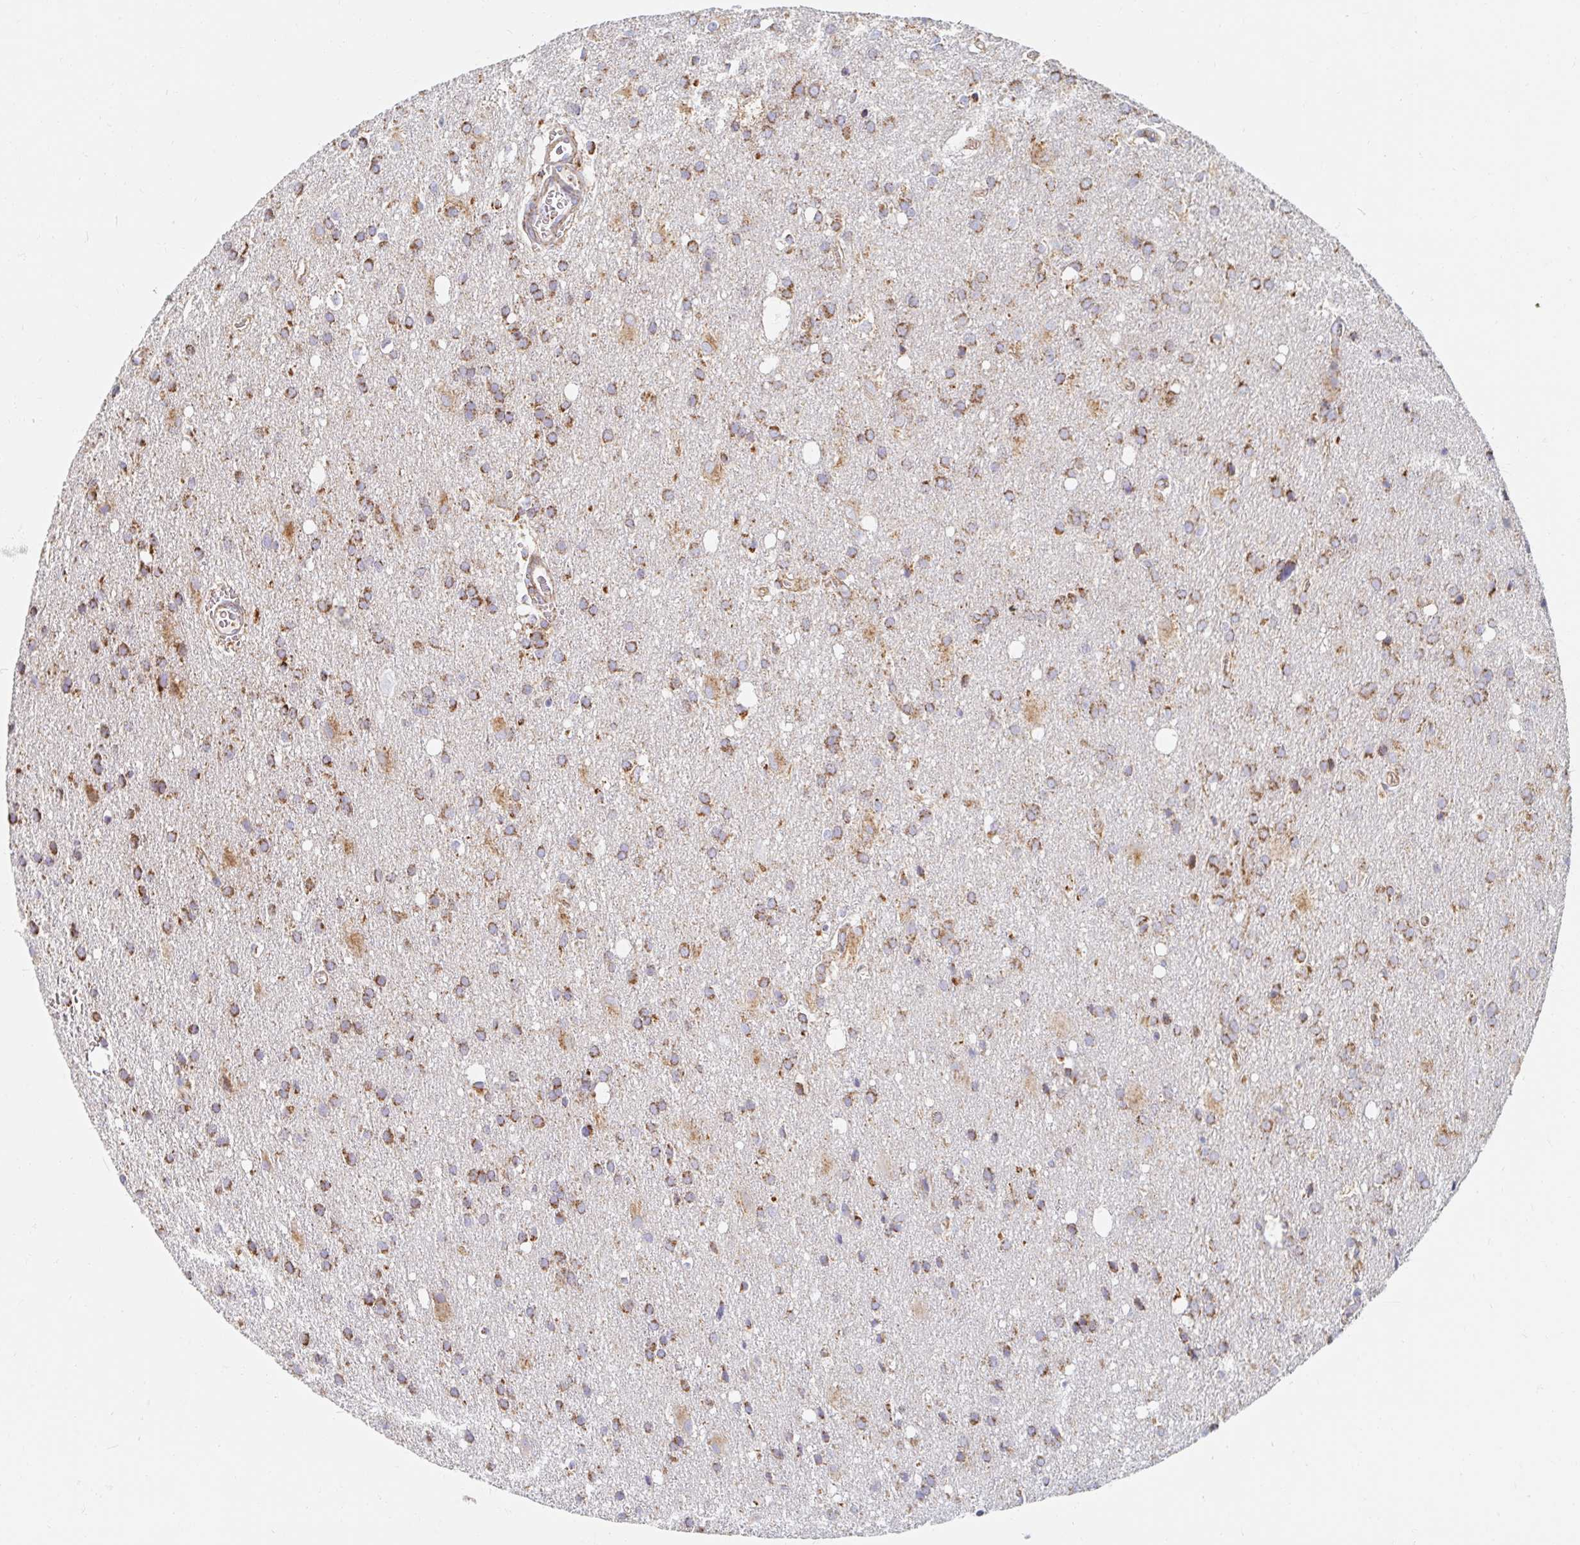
{"staining": {"intensity": "moderate", "quantity": ">75%", "location": "cytoplasmic/membranous"}, "tissue": "glioma", "cell_type": "Tumor cells", "image_type": "cancer", "snomed": [{"axis": "morphology", "description": "Glioma, malignant, Low grade"}, {"axis": "topography", "description": "Brain"}], "caption": "Approximately >75% of tumor cells in malignant glioma (low-grade) exhibit moderate cytoplasmic/membranous protein staining as visualized by brown immunohistochemical staining.", "gene": "MAVS", "patient": {"sex": "male", "age": 66}}